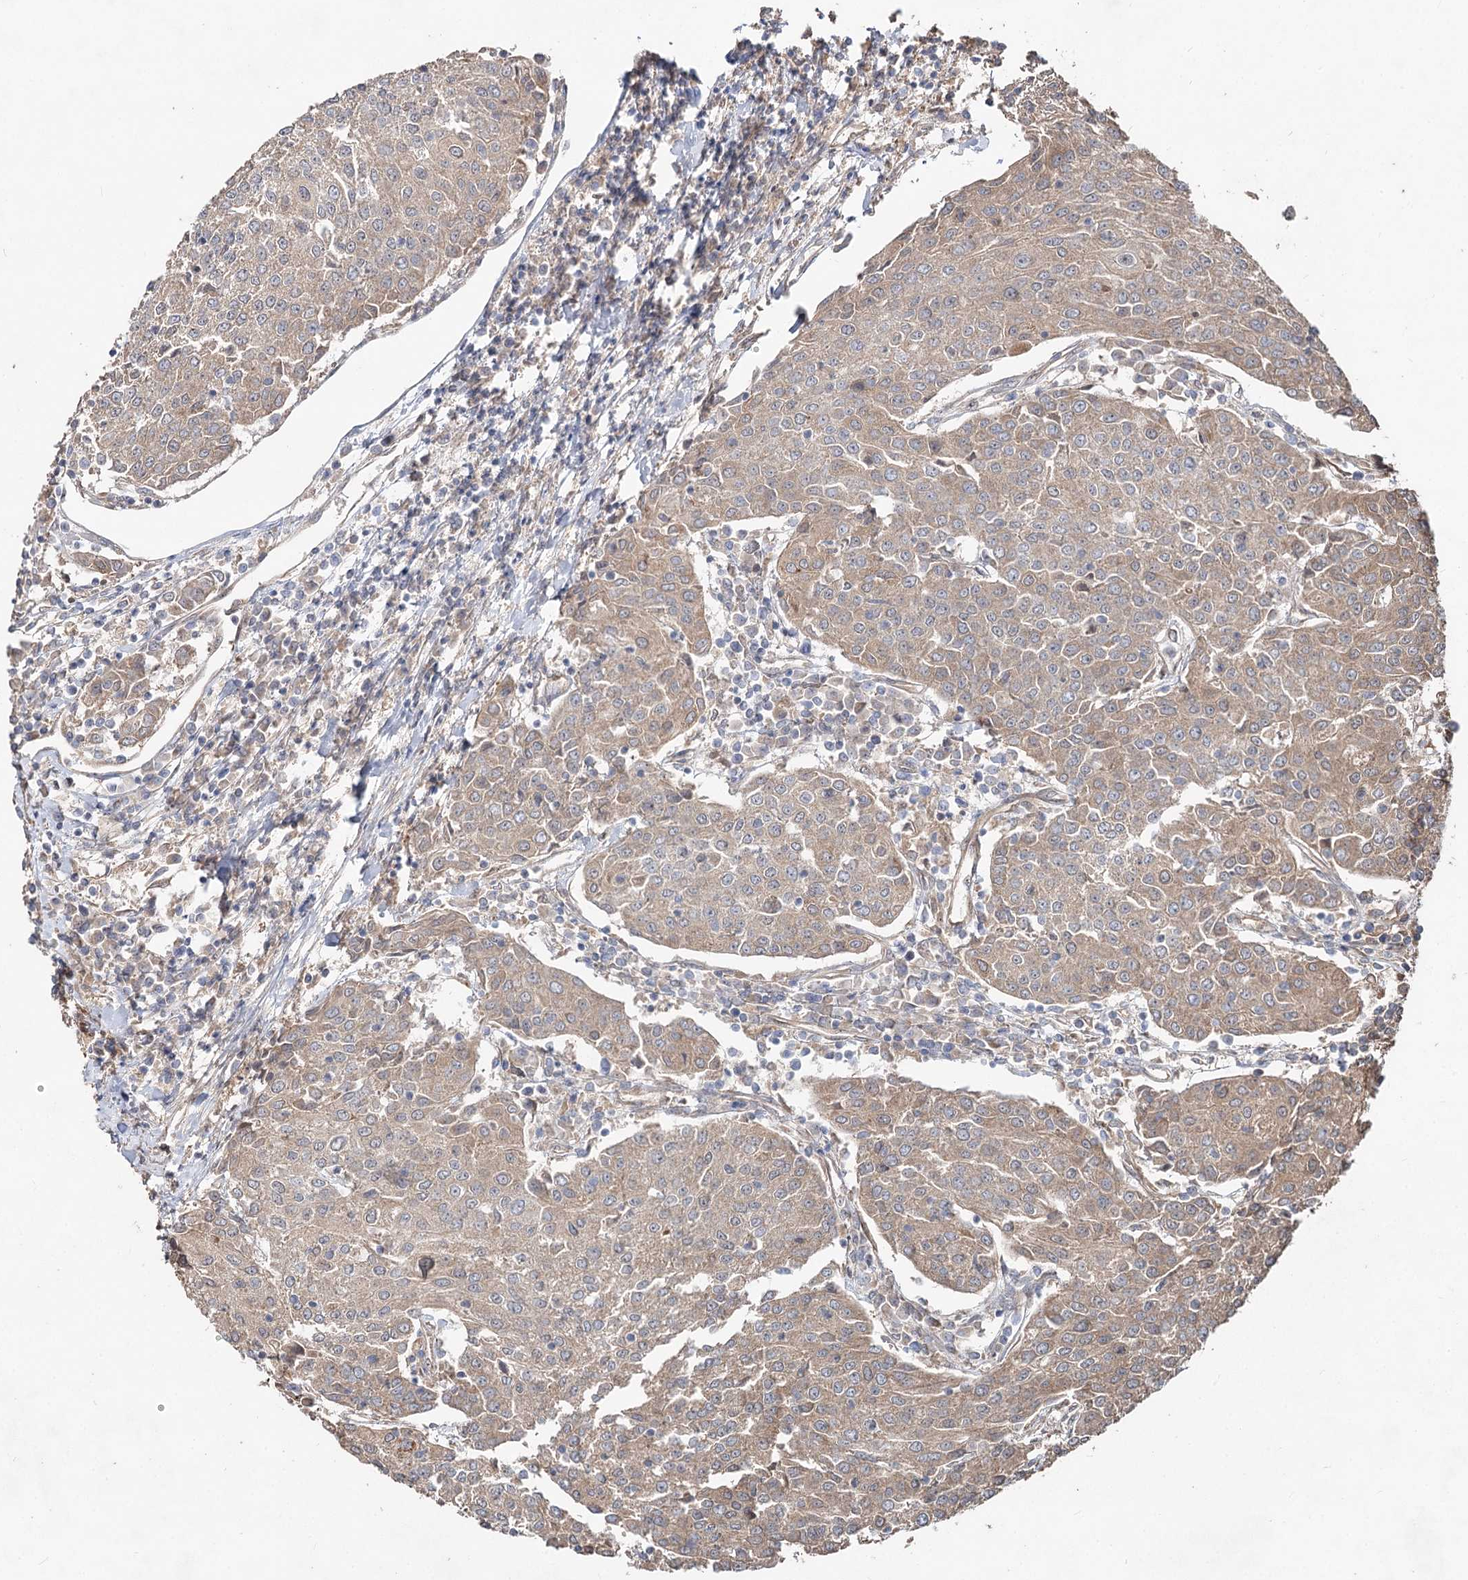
{"staining": {"intensity": "weak", "quantity": ">75%", "location": "cytoplasmic/membranous"}, "tissue": "urothelial cancer", "cell_type": "Tumor cells", "image_type": "cancer", "snomed": [{"axis": "morphology", "description": "Urothelial carcinoma, High grade"}, {"axis": "topography", "description": "Urinary bladder"}], "caption": "Urothelial carcinoma (high-grade) tissue displays weak cytoplasmic/membranous positivity in about >75% of tumor cells, visualized by immunohistochemistry. The staining was performed using DAB, with brown indicating positive protein expression. Nuclei are stained blue with hematoxylin.", "gene": "SPART", "patient": {"sex": "female", "age": 85}}